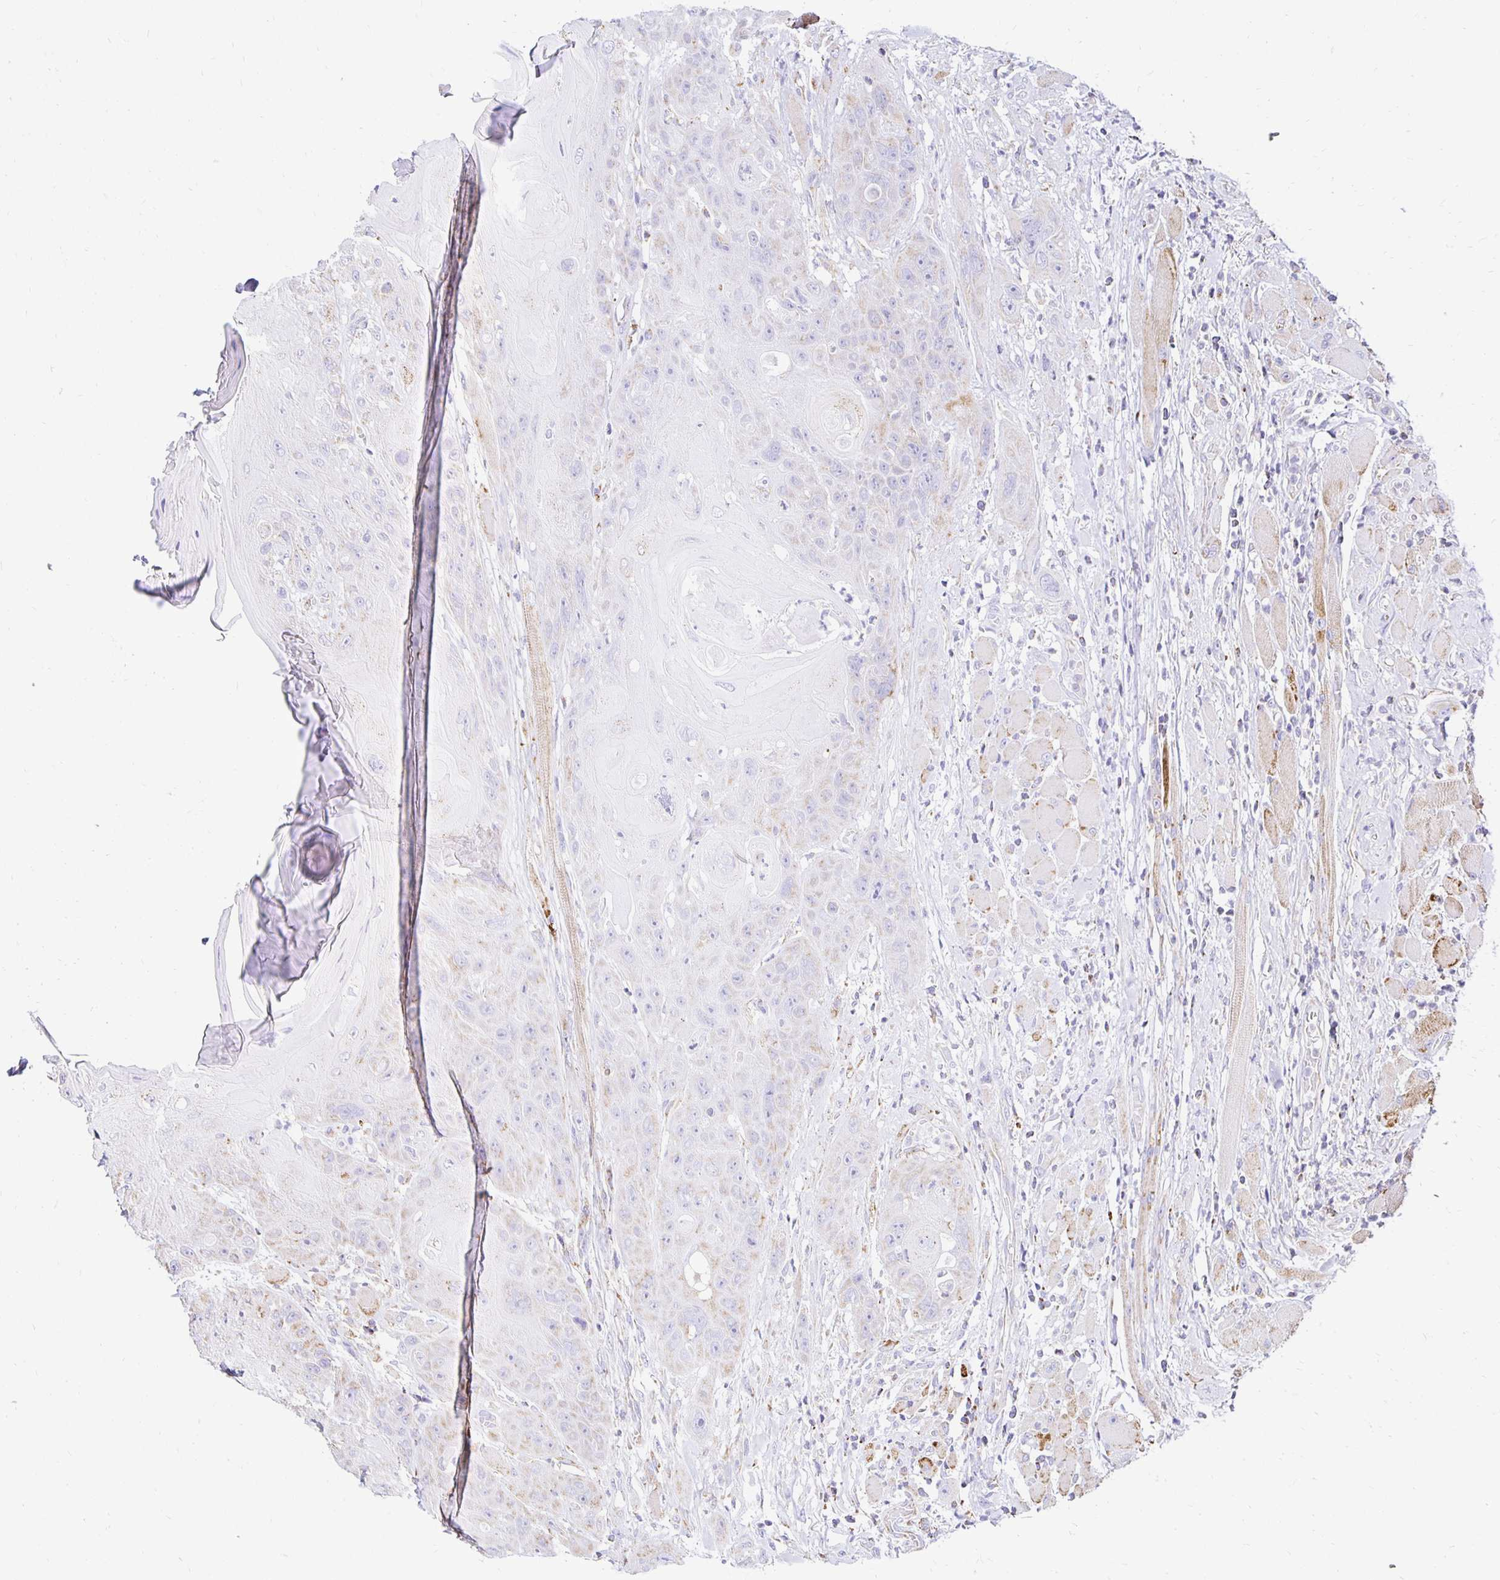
{"staining": {"intensity": "weak", "quantity": "25%-75%", "location": "cytoplasmic/membranous"}, "tissue": "head and neck cancer", "cell_type": "Tumor cells", "image_type": "cancer", "snomed": [{"axis": "morphology", "description": "Squamous cell carcinoma, NOS"}, {"axis": "topography", "description": "Head-Neck"}], "caption": "Head and neck cancer stained with IHC reveals weak cytoplasmic/membranous expression in about 25%-75% of tumor cells.", "gene": "PLAAT2", "patient": {"sex": "female", "age": 59}}